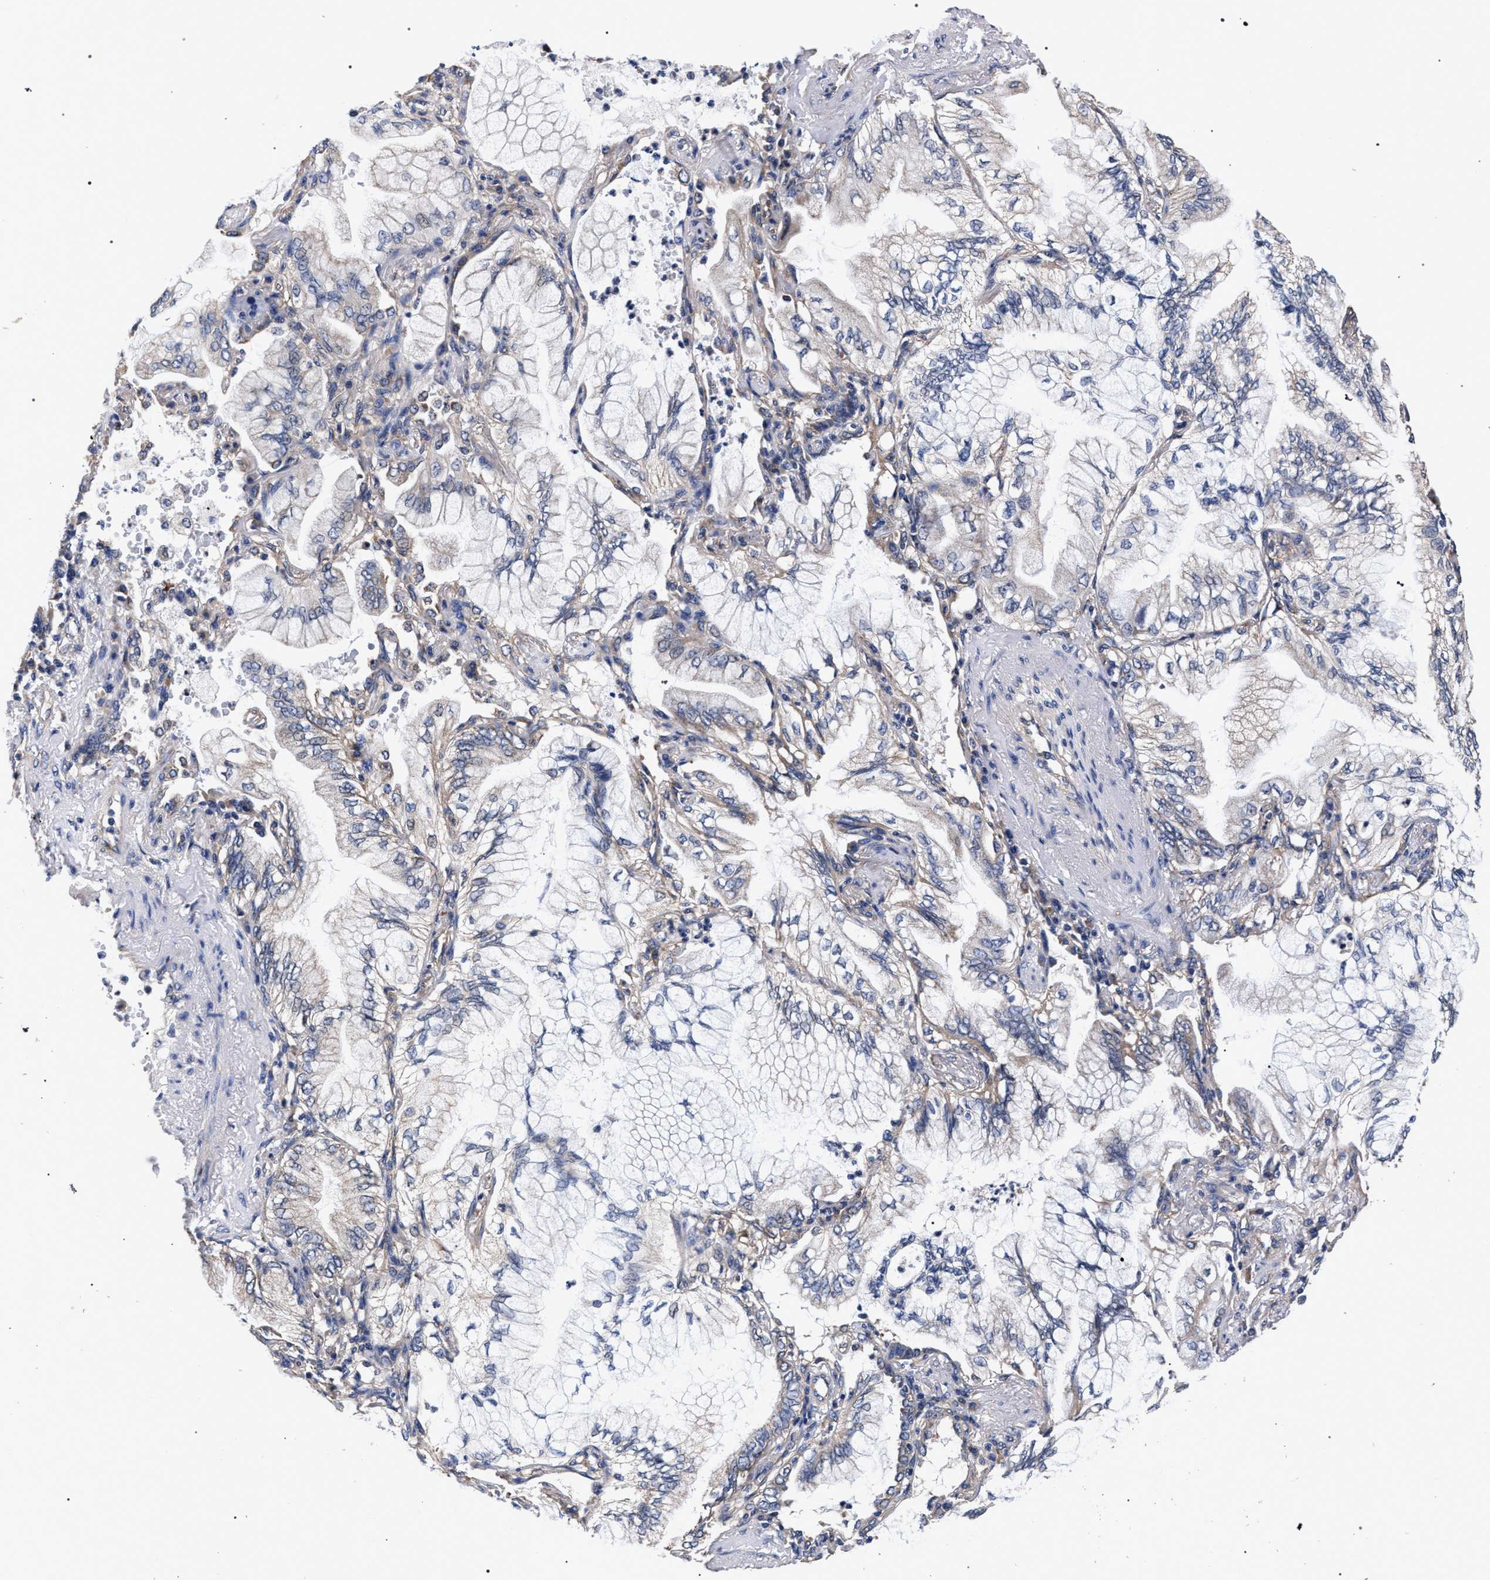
{"staining": {"intensity": "weak", "quantity": "25%-75%", "location": "cytoplasmic/membranous"}, "tissue": "lung cancer", "cell_type": "Tumor cells", "image_type": "cancer", "snomed": [{"axis": "morphology", "description": "Adenocarcinoma, NOS"}, {"axis": "topography", "description": "Lung"}], "caption": "This is an image of IHC staining of lung cancer (adenocarcinoma), which shows weak staining in the cytoplasmic/membranous of tumor cells.", "gene": "CFAP95", "patient": {"sex": "female", "age": 70}}